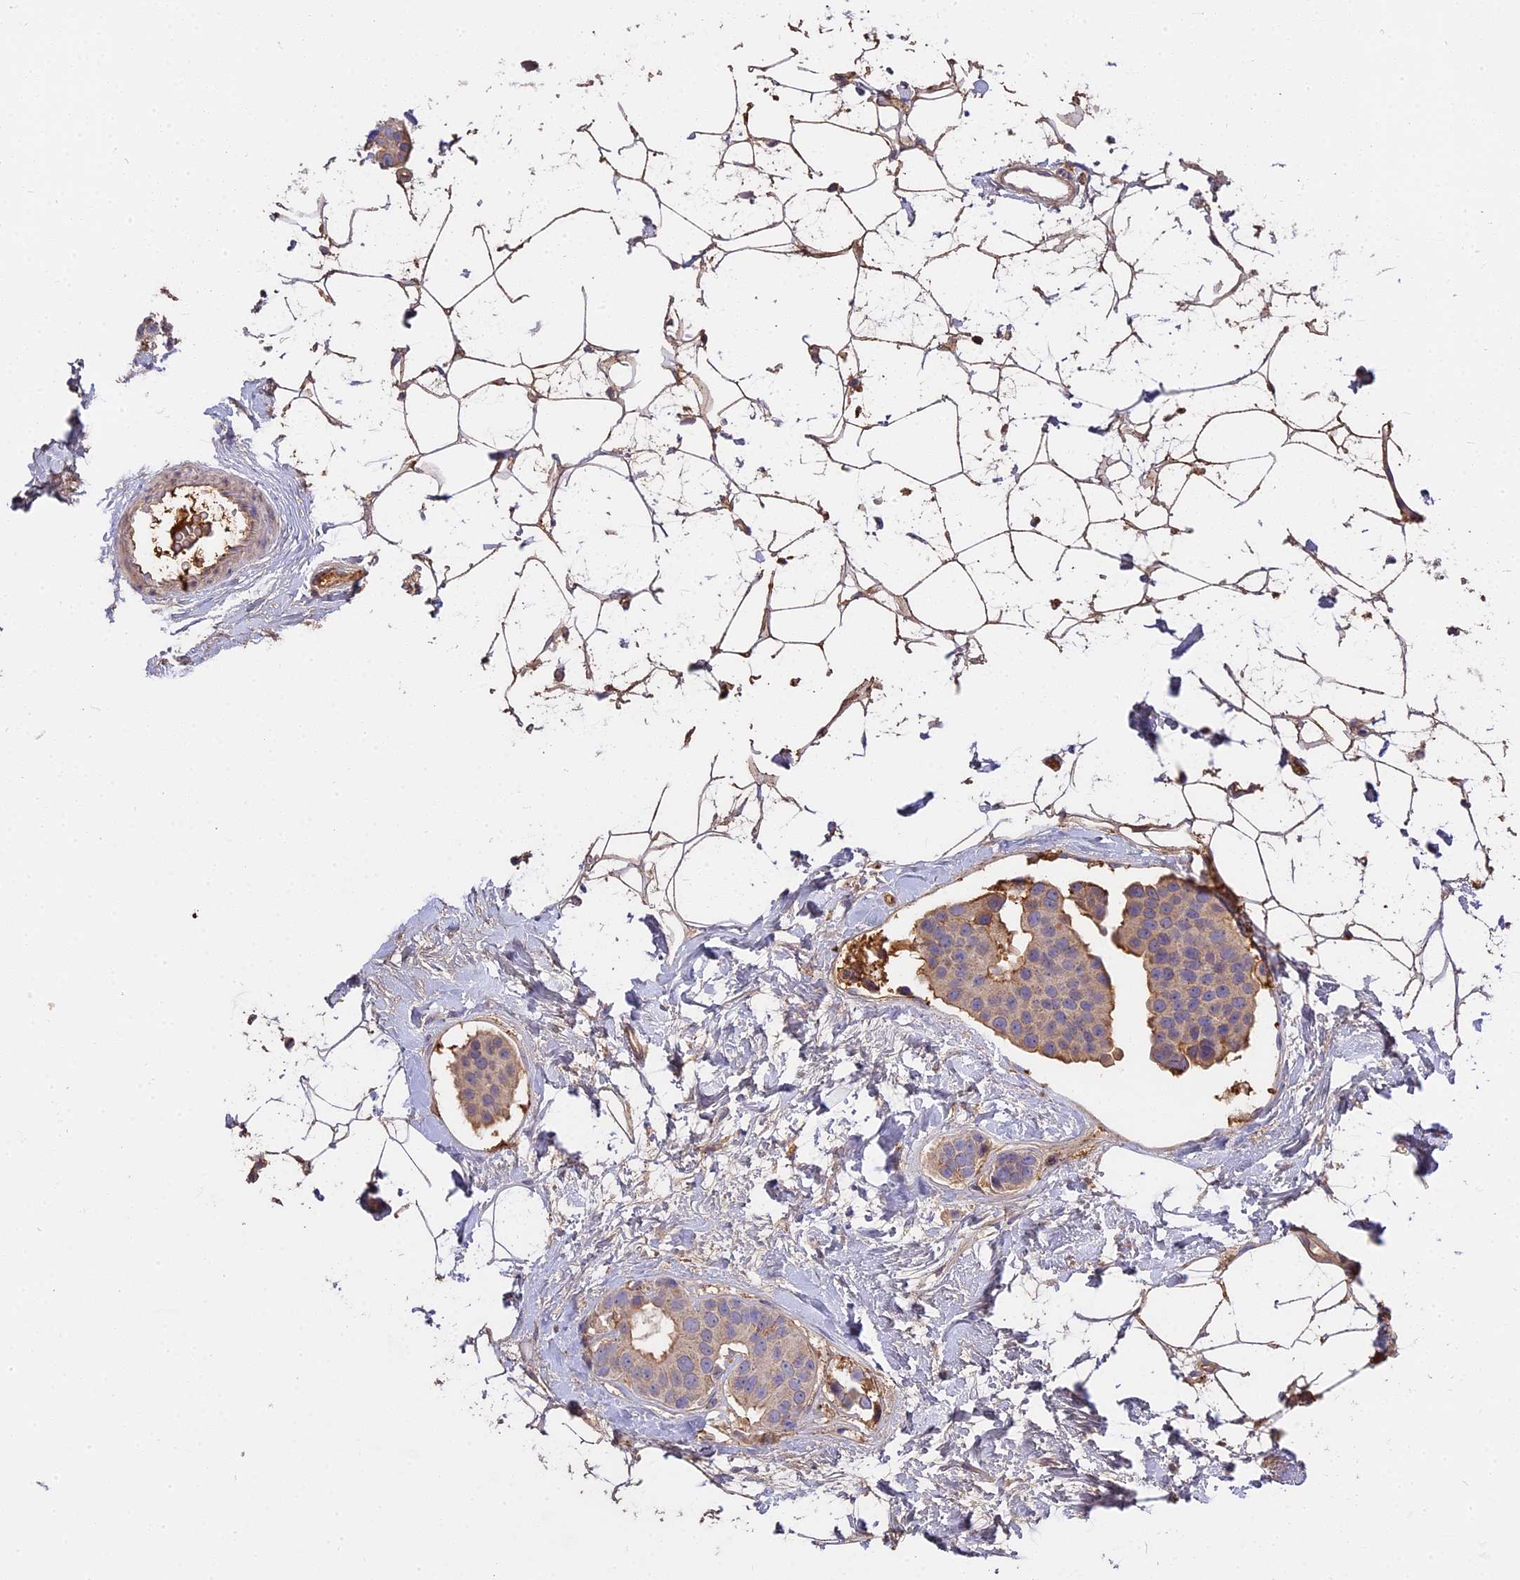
{"staining": {"intensity": "negative", "quantity": "none", "location": "none"}, "tissue": "breast cancer", "cell_type": "Tumor cells", "image_type": "cancer", "snomed": [{"axis": "morphology", "description": "Normal tissue, NOS"}, {"axis": "morphology", "description": "Duct carcinoma"}, {"axis": "topography", "description": "Breast"}], "caption": "IHC of human intraductal carcinoma (breast) exhibits no staining in tumor cells.", "gene": "CFAP119", "patient": {"sex": "female", "age": 39}}